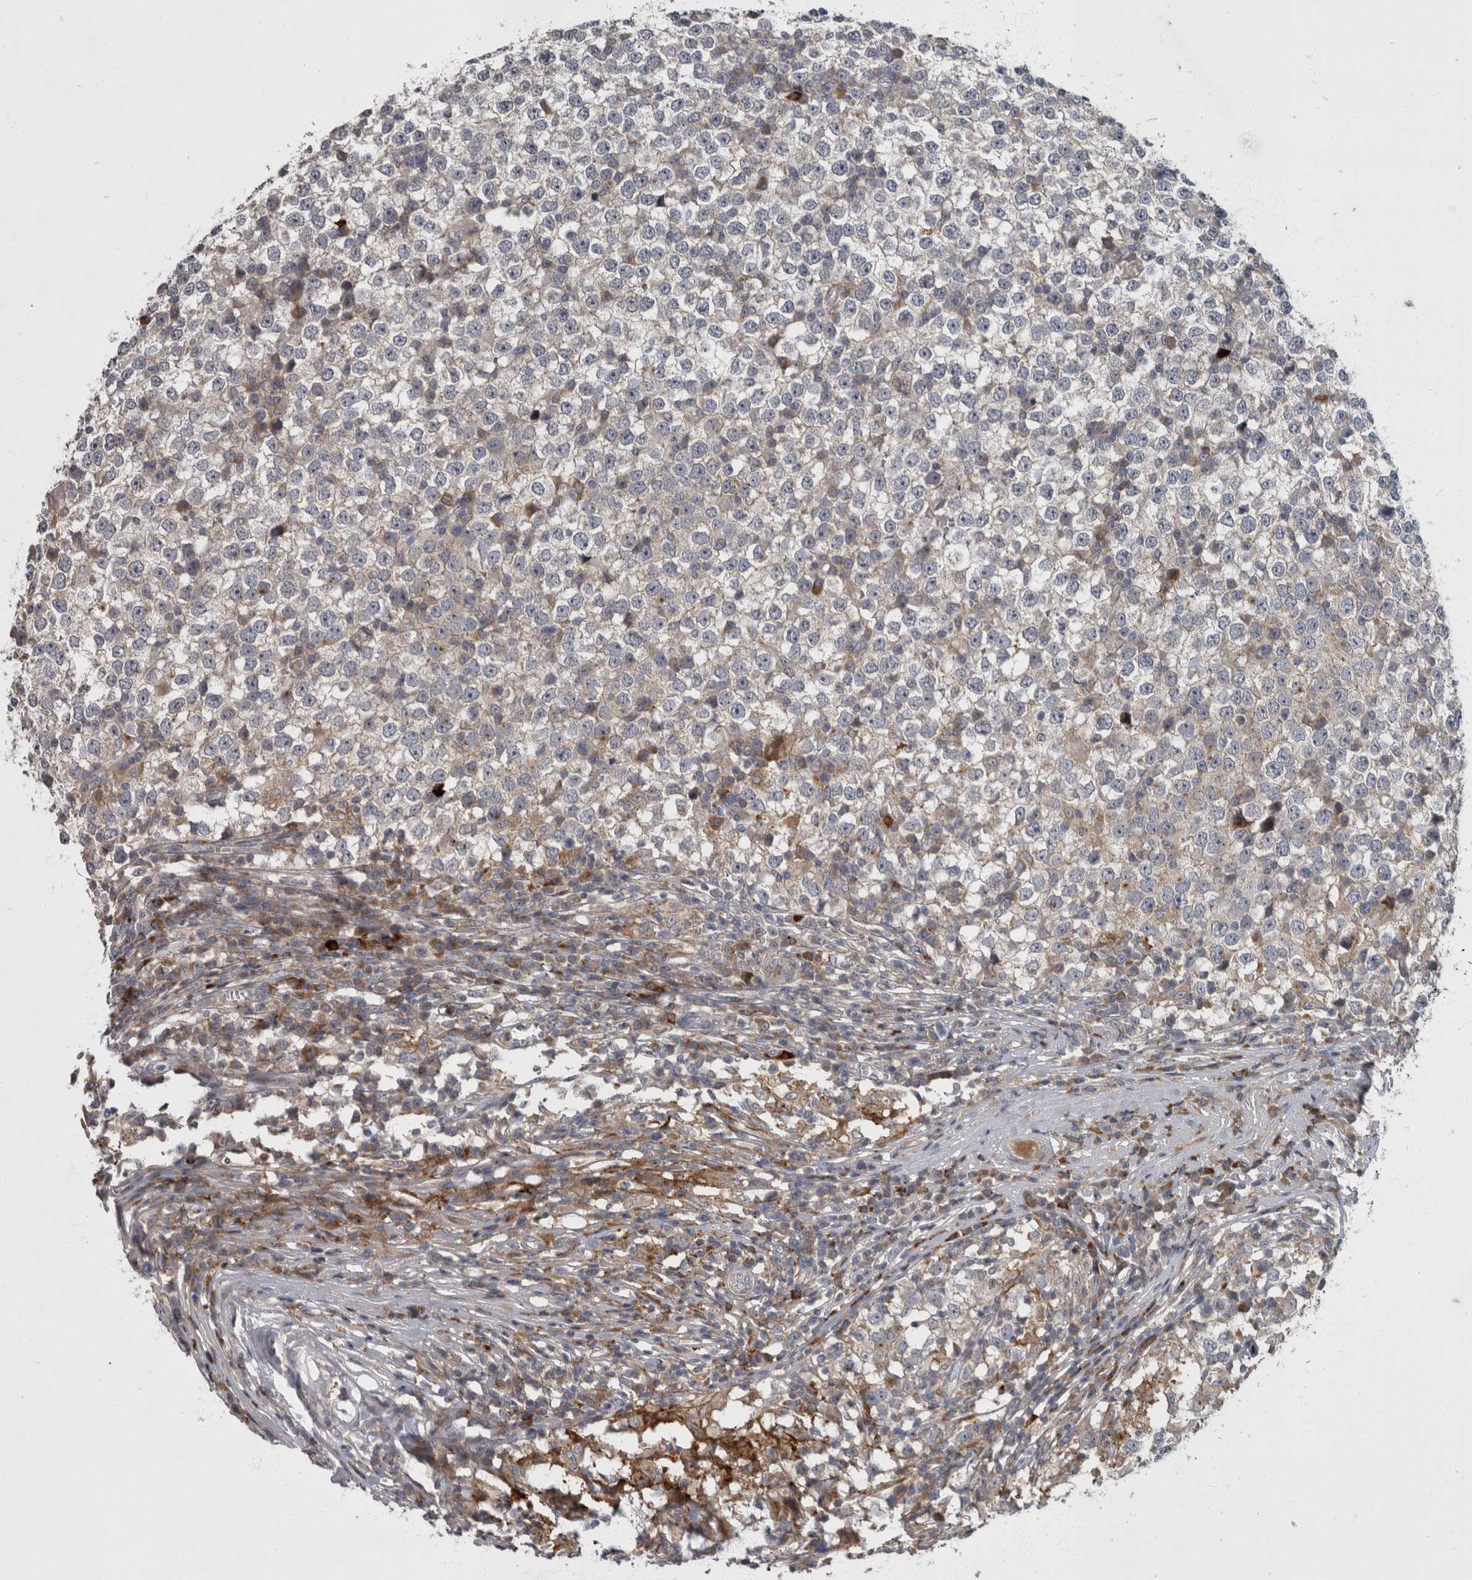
{"staining": {"intensity": "weak", "quantity": "<25%", "location": "cytoplasmic/membranous"}, "tissue": "testis cancer", "cell_type": "Tumor cells", "image_type": "cancer", "snomed": [{"axis": "morphology", "description": "Seminoma, NOS"}, {"axis": "topography", "description": "Testis"}], "caption": "A high-resolution photomicrograph shows IHC staining of testis seminoma, which displays no significant staining in tumor cells. The staining was performed using DAB to visualize the protein expression in brown, while the nuclei were stained in blue with hematoxylin (Magnification: 20x).", "gene": "CDC42BPG", "patient": {"sex": "male", "age": 65}}